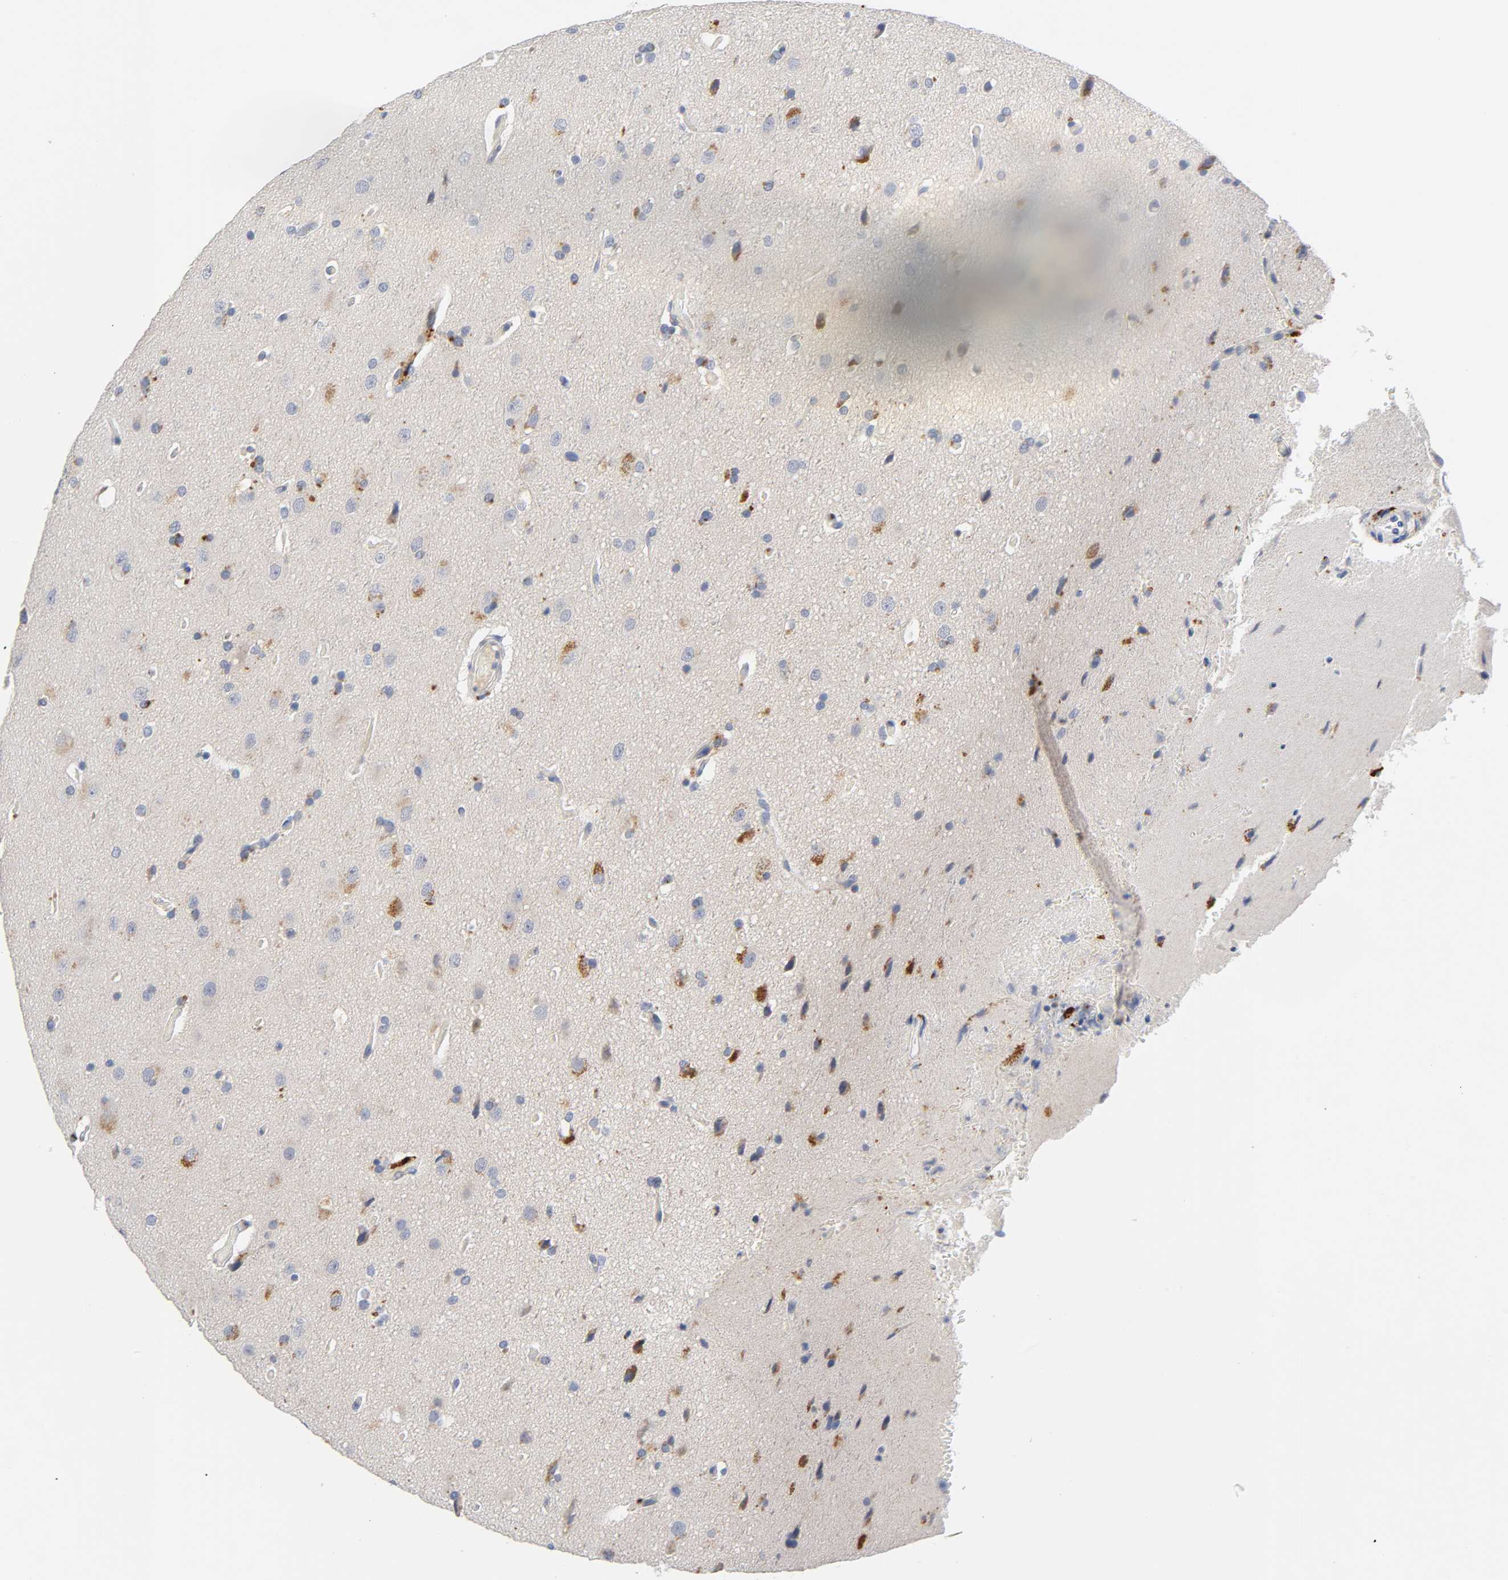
{"staining": {"intensity": "moderate", "quantity": "<25%", "location": "nuclear"}, "tissue": "glioma", "cell_type": "Tumor cells", "image_type": "cancer", "snomed": [{"axis": "morphology", "description": "Glioma, malignant, Low grade"}, {"axis": "topography", "description": "Cerebral cortex"}], "caption": "A brown stain shows moderate nuclear expression of a protein in glioma tumor cells.", "gene": "BIRC5", "patient": {"sex": "female", "age": 47}}